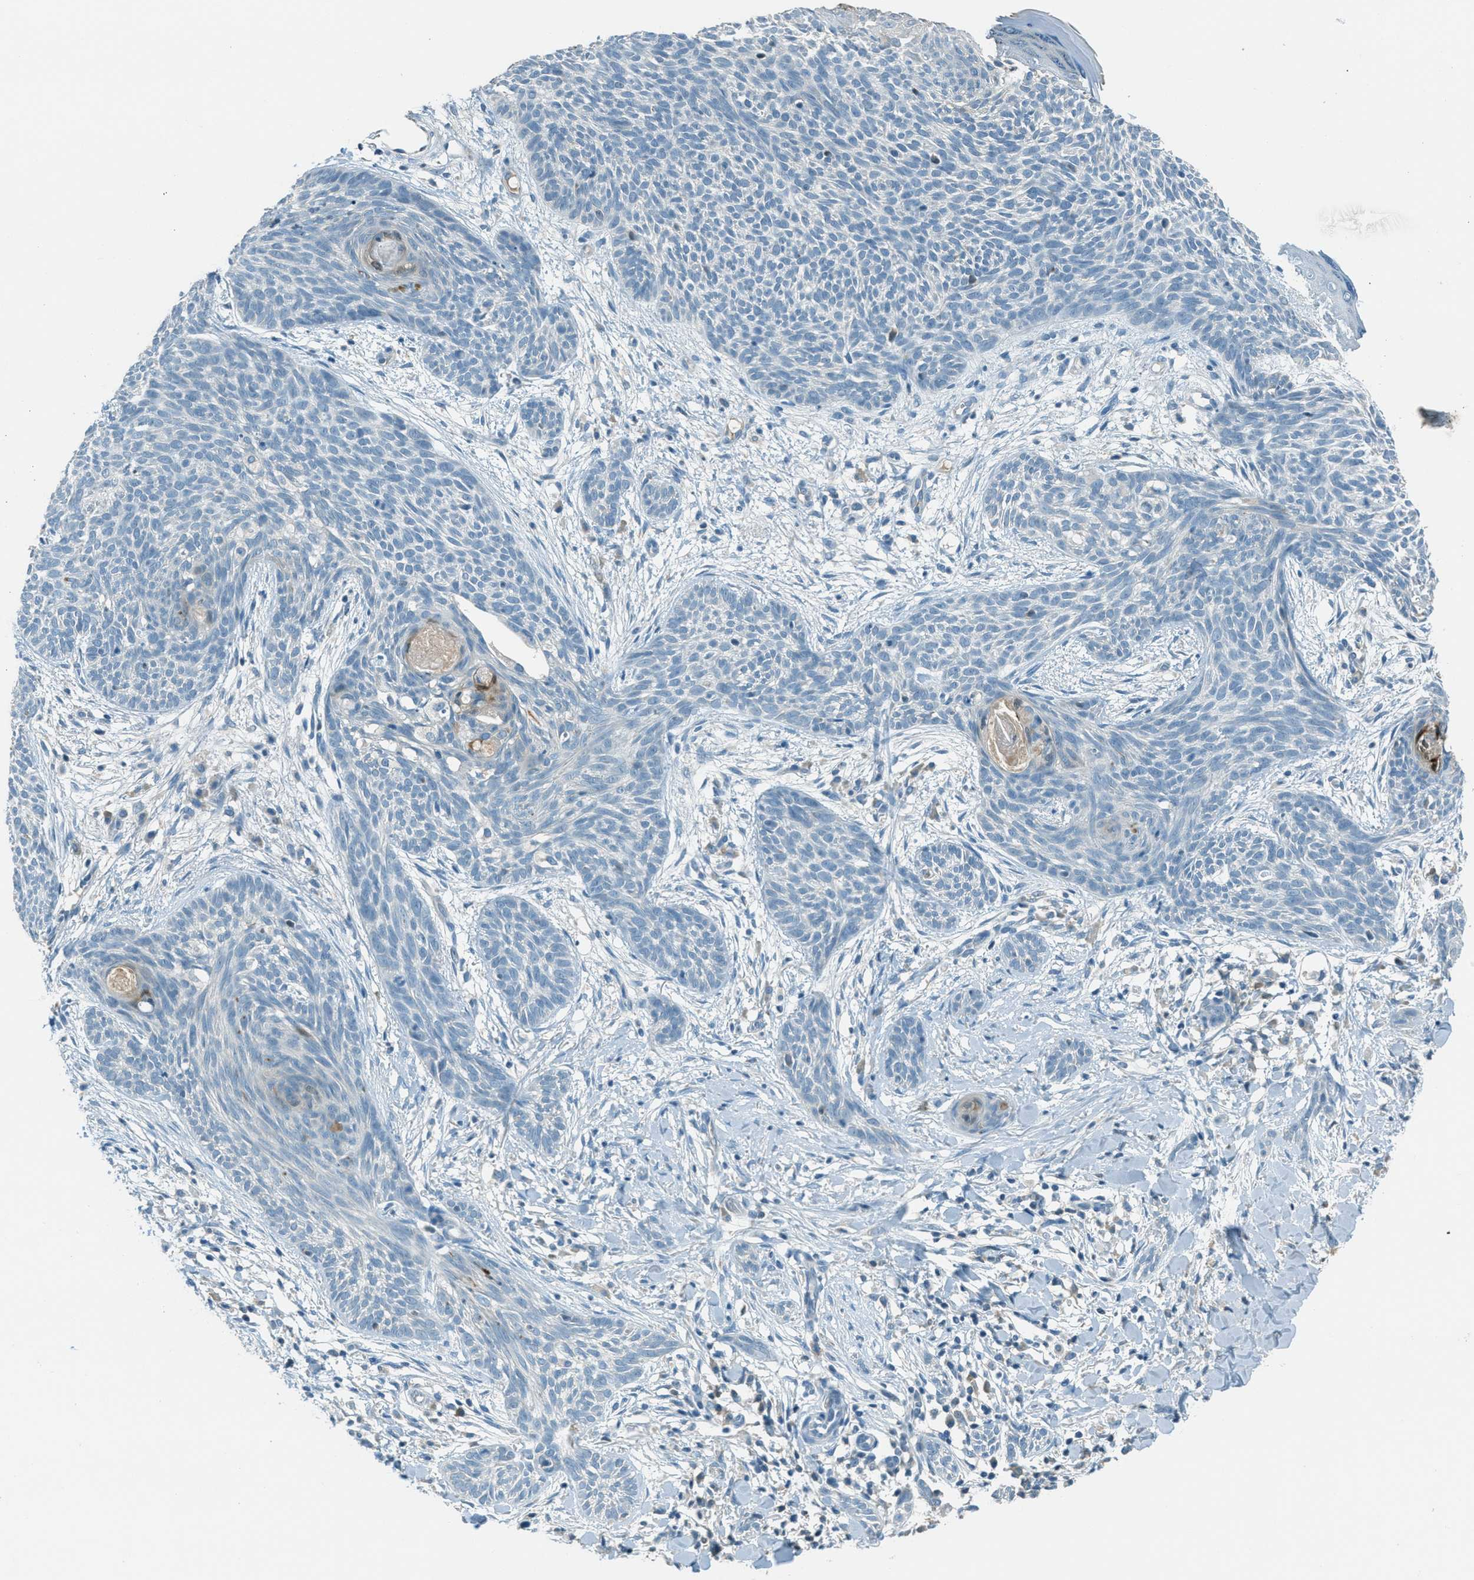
{"staining": {"intensity": "negative", "quantity": "none", "location": "none"}, "tissue": "skin cancer", "cell_type": "Tumor cells", "image_type": "cancer", "snomed": [{"axis": "morphology", "description": "Basal cell carcinoma"}, {"axis": "topography", "description": "Skin"}], "caption": "This is an immunohistochemistry (IHC) image of skin cancer (basal cell carcinoma). There is no staining in tumor cells.", "gene": "MSLN", "patient": {"sex": "female", "age": 59}}